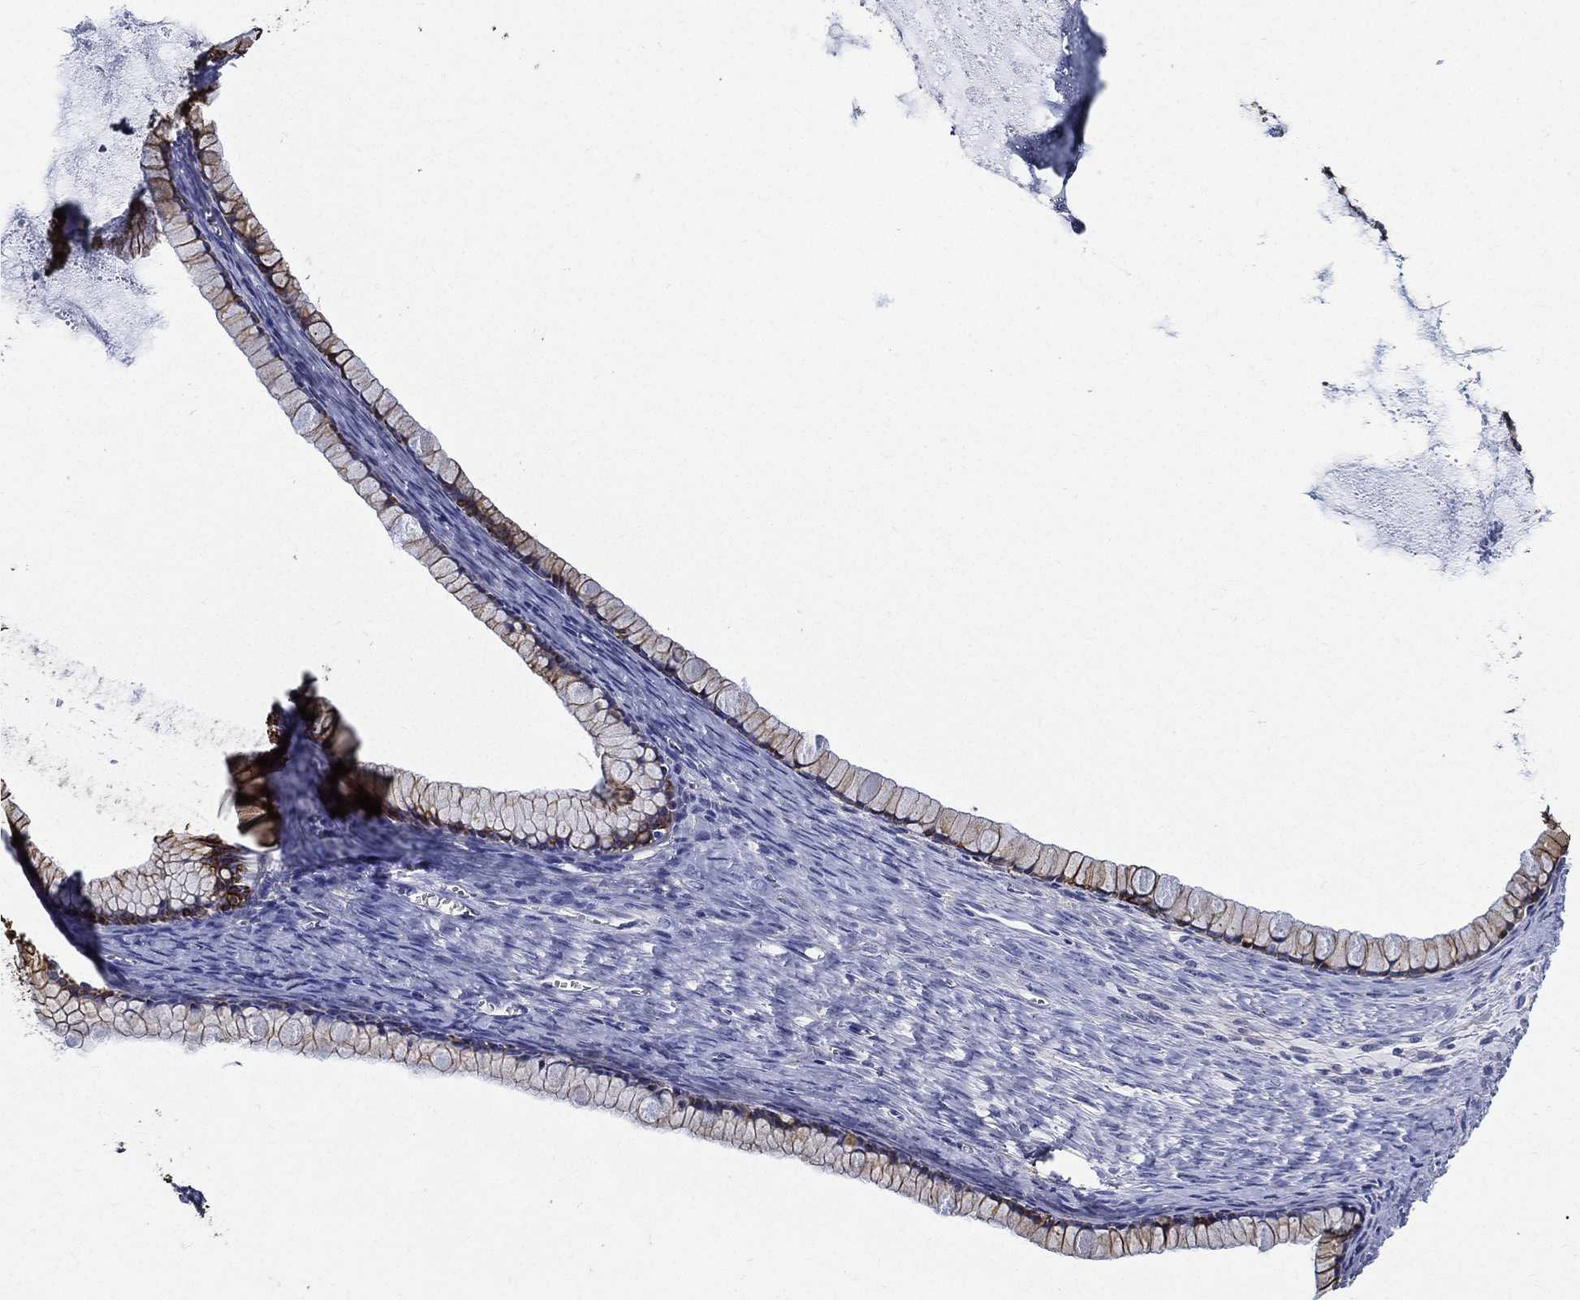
{"staining": {"intensity": "strong", "quantity": "<25%", "location": "cytoplasmic/membranous"}, "tissue": "ovarian cancer", "cell_type": "Tumor cells", "image_type": "cancer", "snomed": [{"axis": "morphology", "description": "Cystadenocarcinoma, mucinous, NOS"}, {"axis": "topography", "description": "Ovary"}], "caption": "The immunohistochemical stain highlights strong cytoplasmic/membranous staining in tumor cells of mucinous cystadenocarcinoma (ovarian) tissue.", "gene": "NEDD9", "patient": {"sex": "female", "age": 41}}